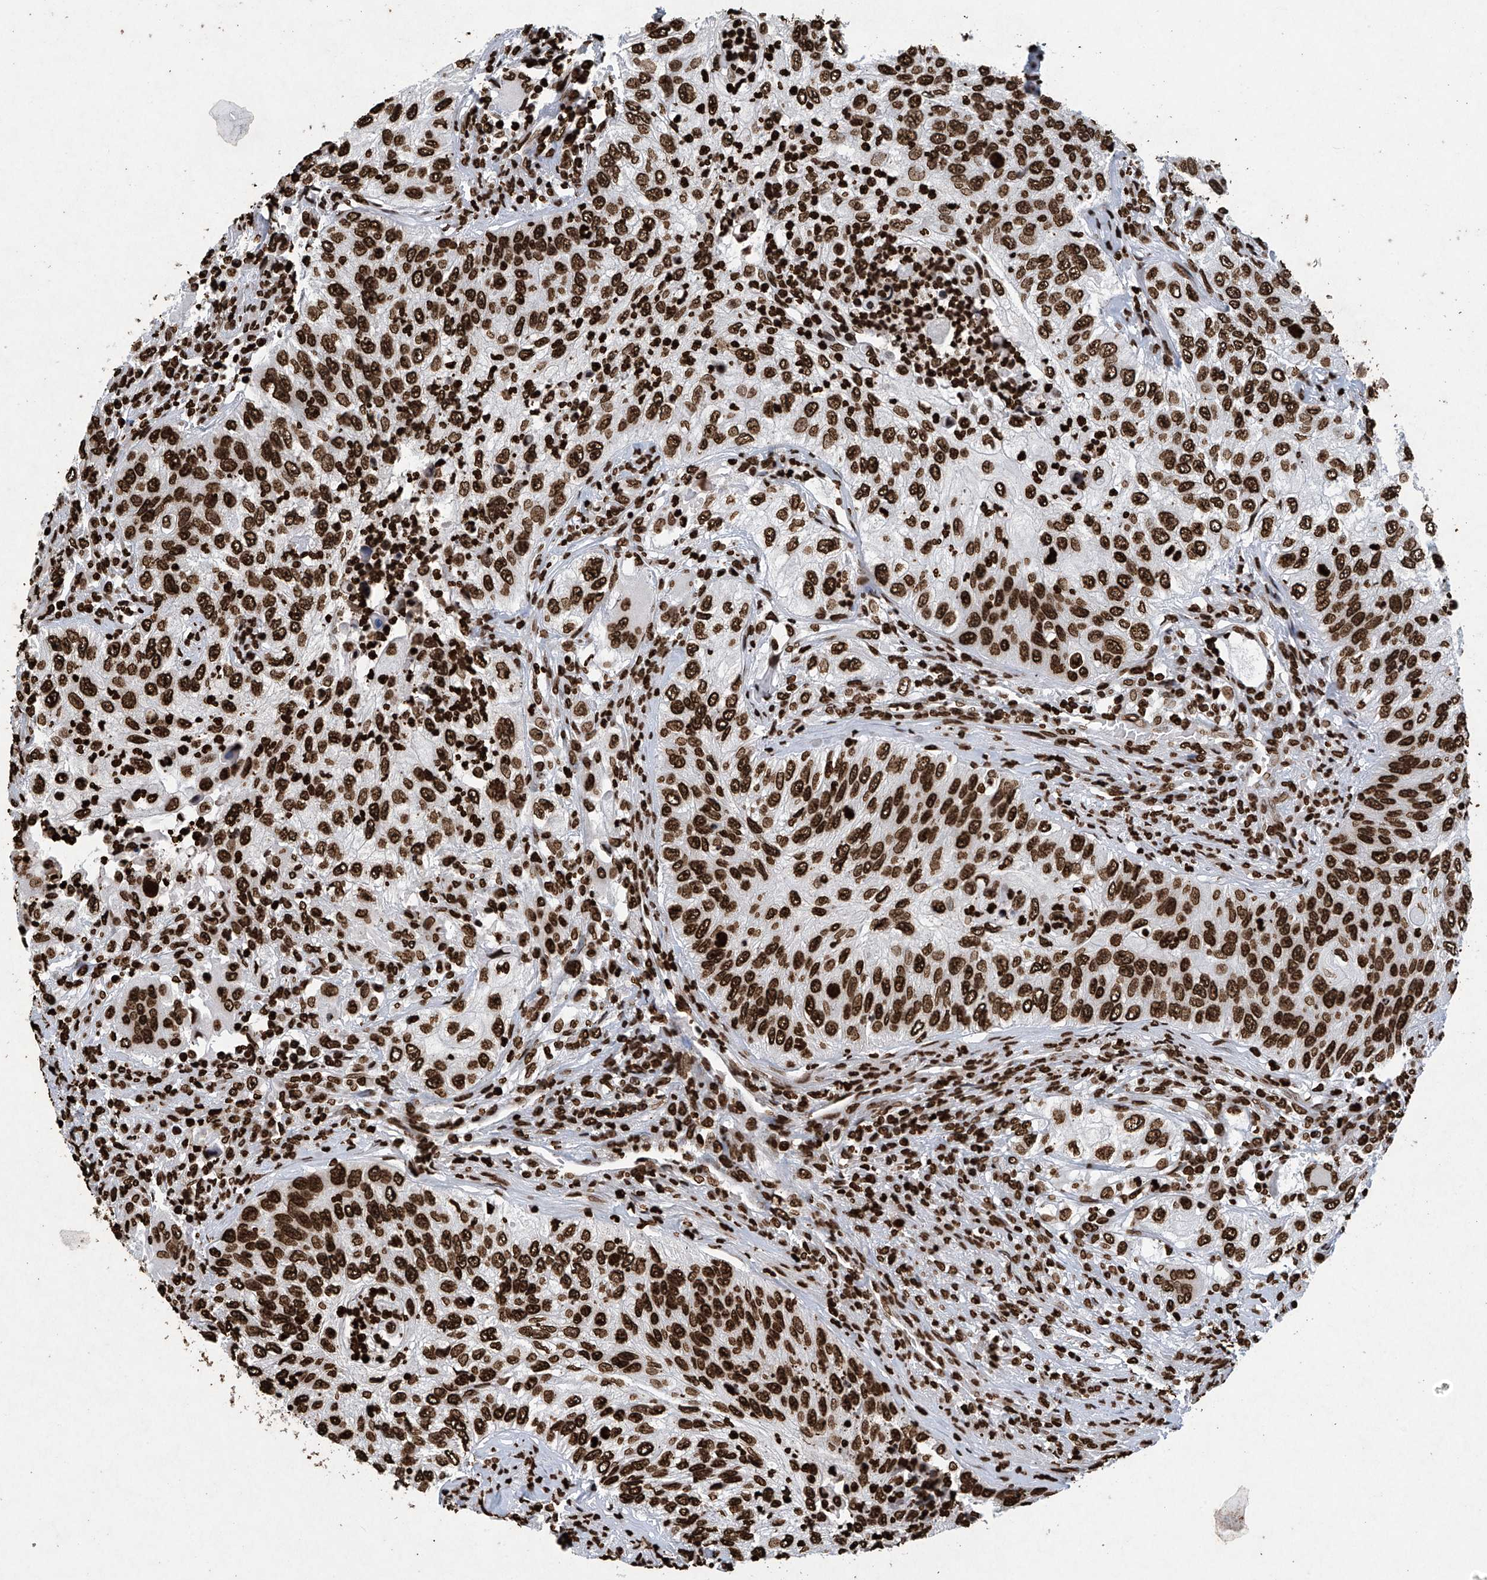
{"staining": {"intensity": "strong", "quantity": ">75%", "location": "nuclear"}, "tissue": "urothelial cancer", "cell_type": "Tumor cells", "image_type": "cancer", "snomed": [{"axis": "morphology", "description": "Urothelial carcinoma, High grade"}, {"axis": "topography", "description": "Urinary bladder"}], "caption": "Immunohistochemical staining of human urothelial carcinoma (high-grade) demonstrates high levels of strong nuclear protein positivity in approximately >75% of tumor cells.", "gene": "H3-3A", "patient": {"sex": "female", "age": 60}}